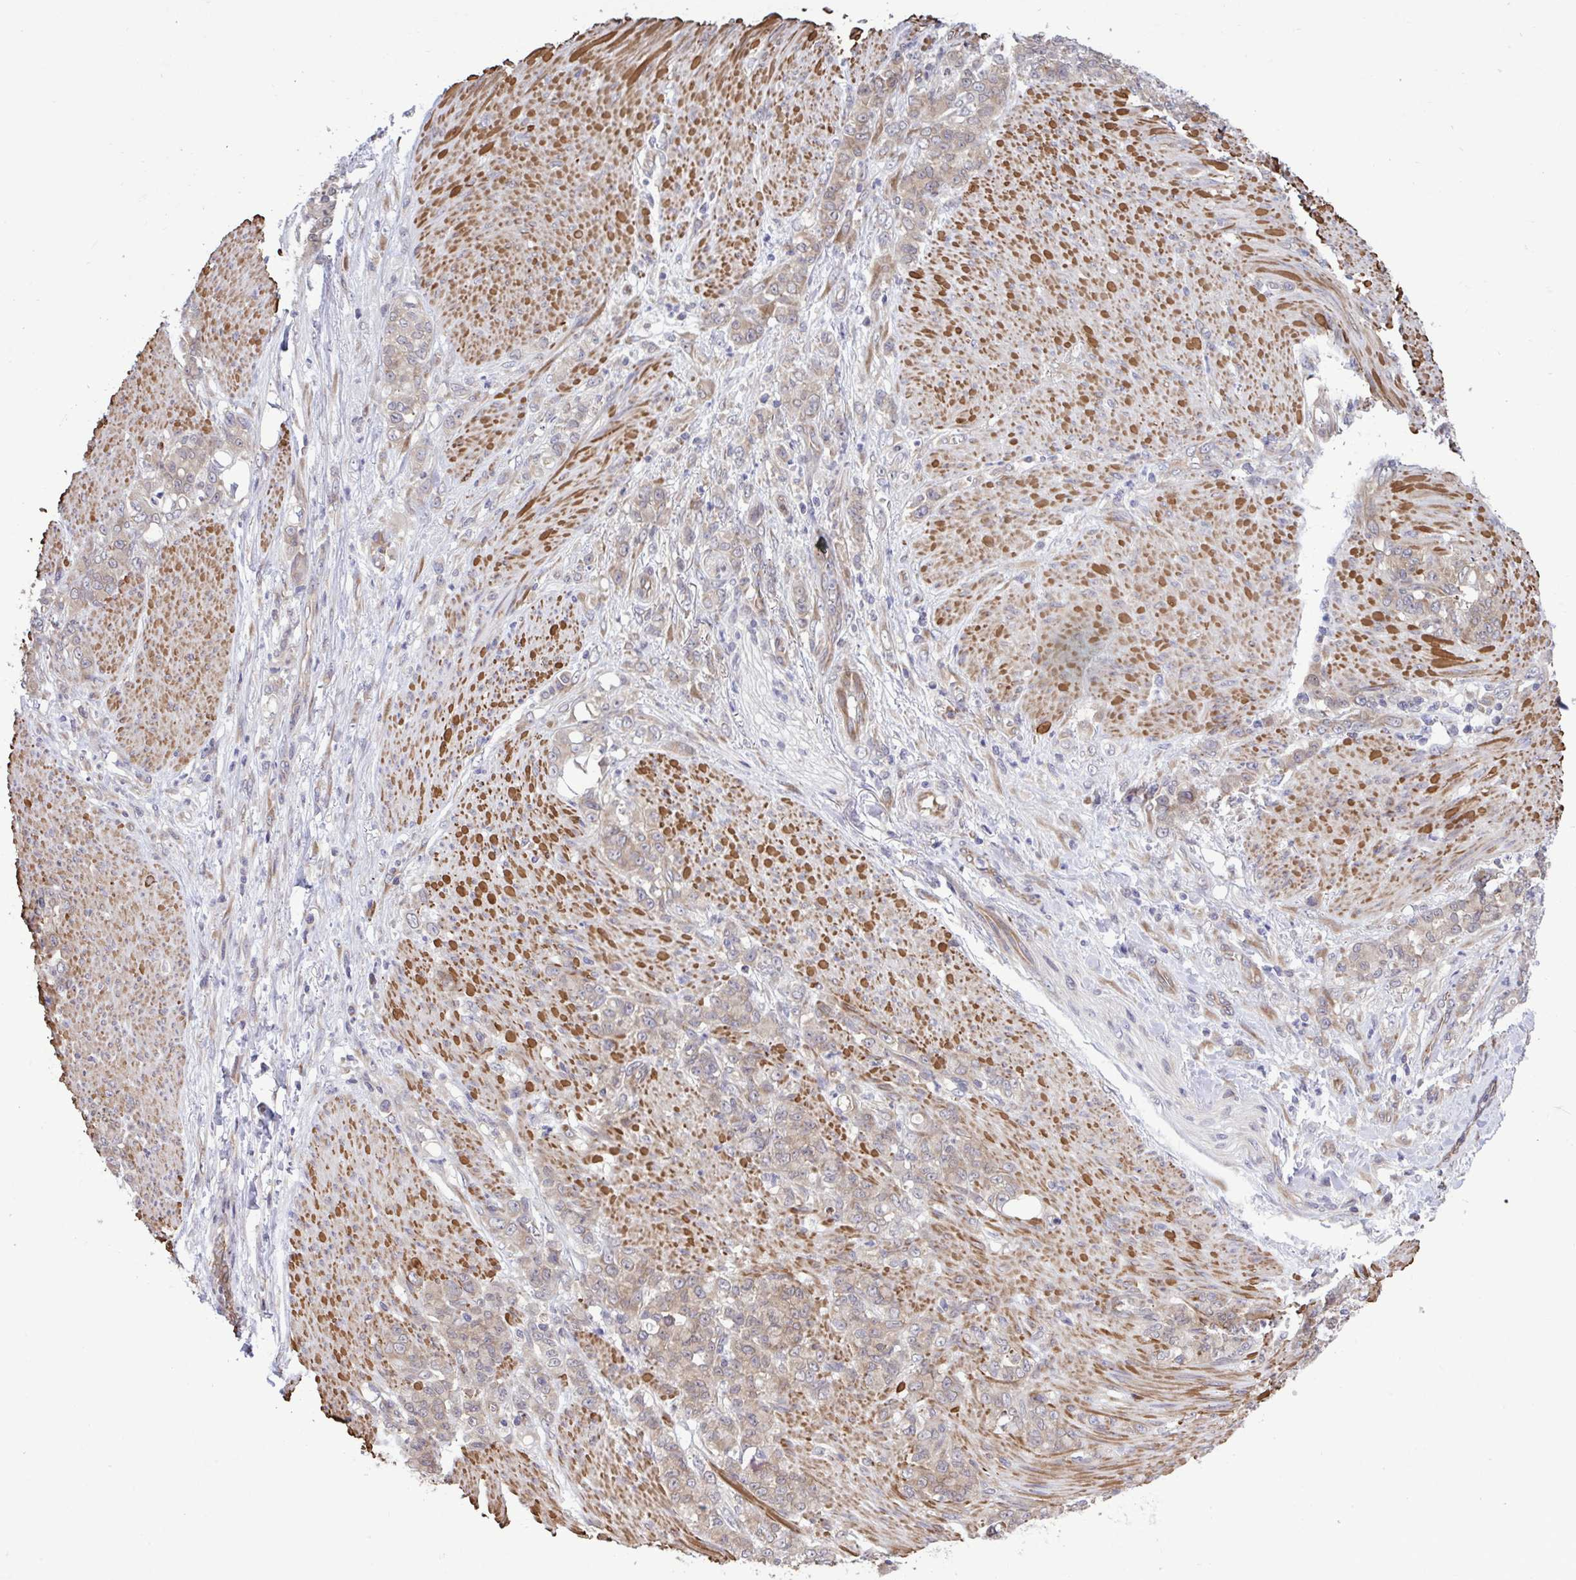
{"staining": {"intensity": "weak", "quantity": "25%-75%", "location": "cytoplasmic/membranous"}, "tissue": "stomach cancer", "cell_type": "Tumor cells", "image_type": "cancer", "snomed": [{"axis": "morphology", "description": "Adenocarcinoma, NOS"}, {"axis": "topography", "description": "Stomach"}], "caption": "IHC image of neoplastic tissue: stomach adenocarcinoma stained using immunohistochemistry displays low levels of weak protein expression localized specifically in the cytoplasmic/membranous of tumor cells, appearing as a cytoplasmic/membranous brown color.", "gene": "RPS15", "patient": {"sex": "female", "age": 79}}